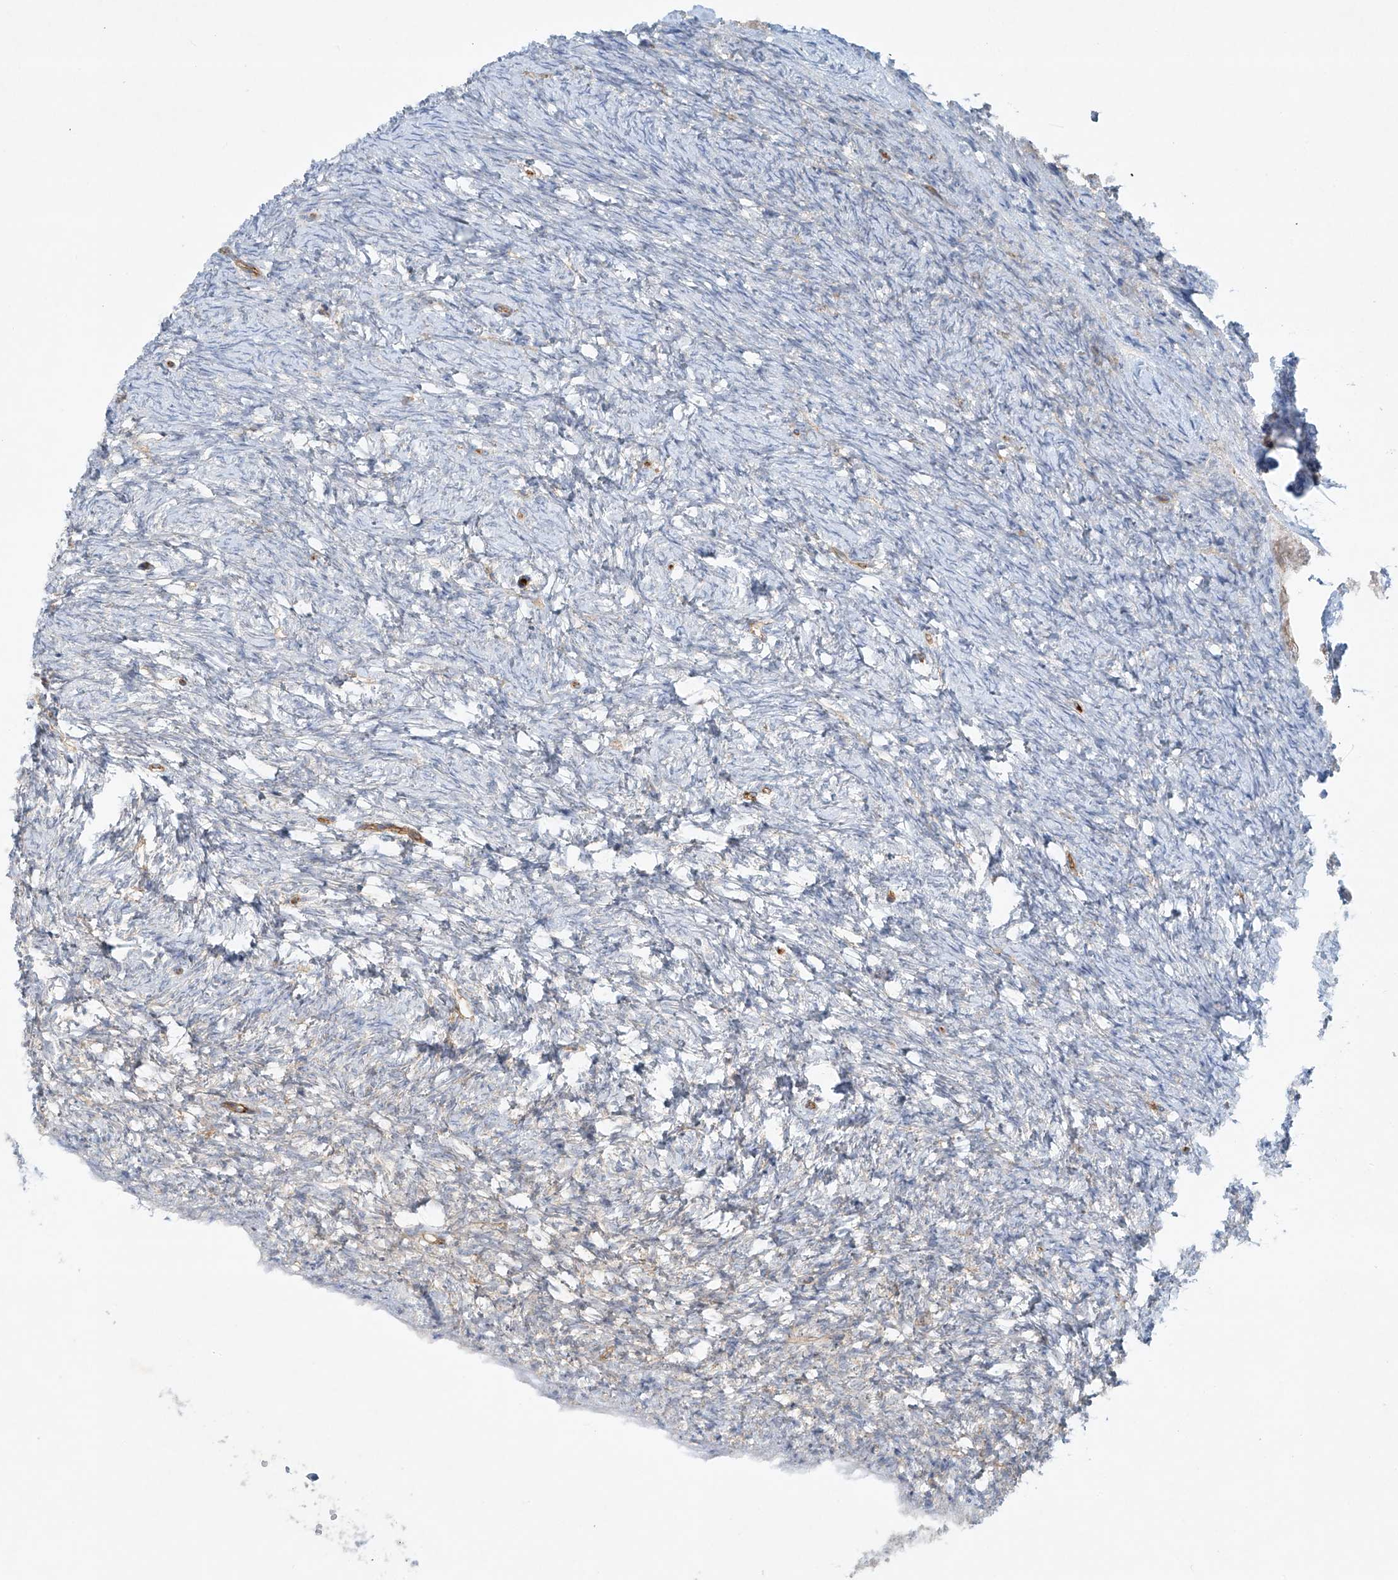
{"staining": {"intensity": "negative", "quantity": "none", "location": "none"}, "tissue": "ovary", "cell_type": "Follicle cells", "image_type": "normal", "snomed": [{"axis": "morphology", "description": "Normal tissue, NOS"}, {"axis": "morphology", "description": "Cyst, NOS"}, {"axis": "topography", "description": "Ovary"}], "caption": "The immunohistochemistry (IHC) image has no significant positivity in follicle cells of ovary. The staining is performed using DAB brown chromogen with nuclei counter-stained in using hematoxylin.", "gene": "VAMP5", "patient": {"sex": "female", "age": 33}}